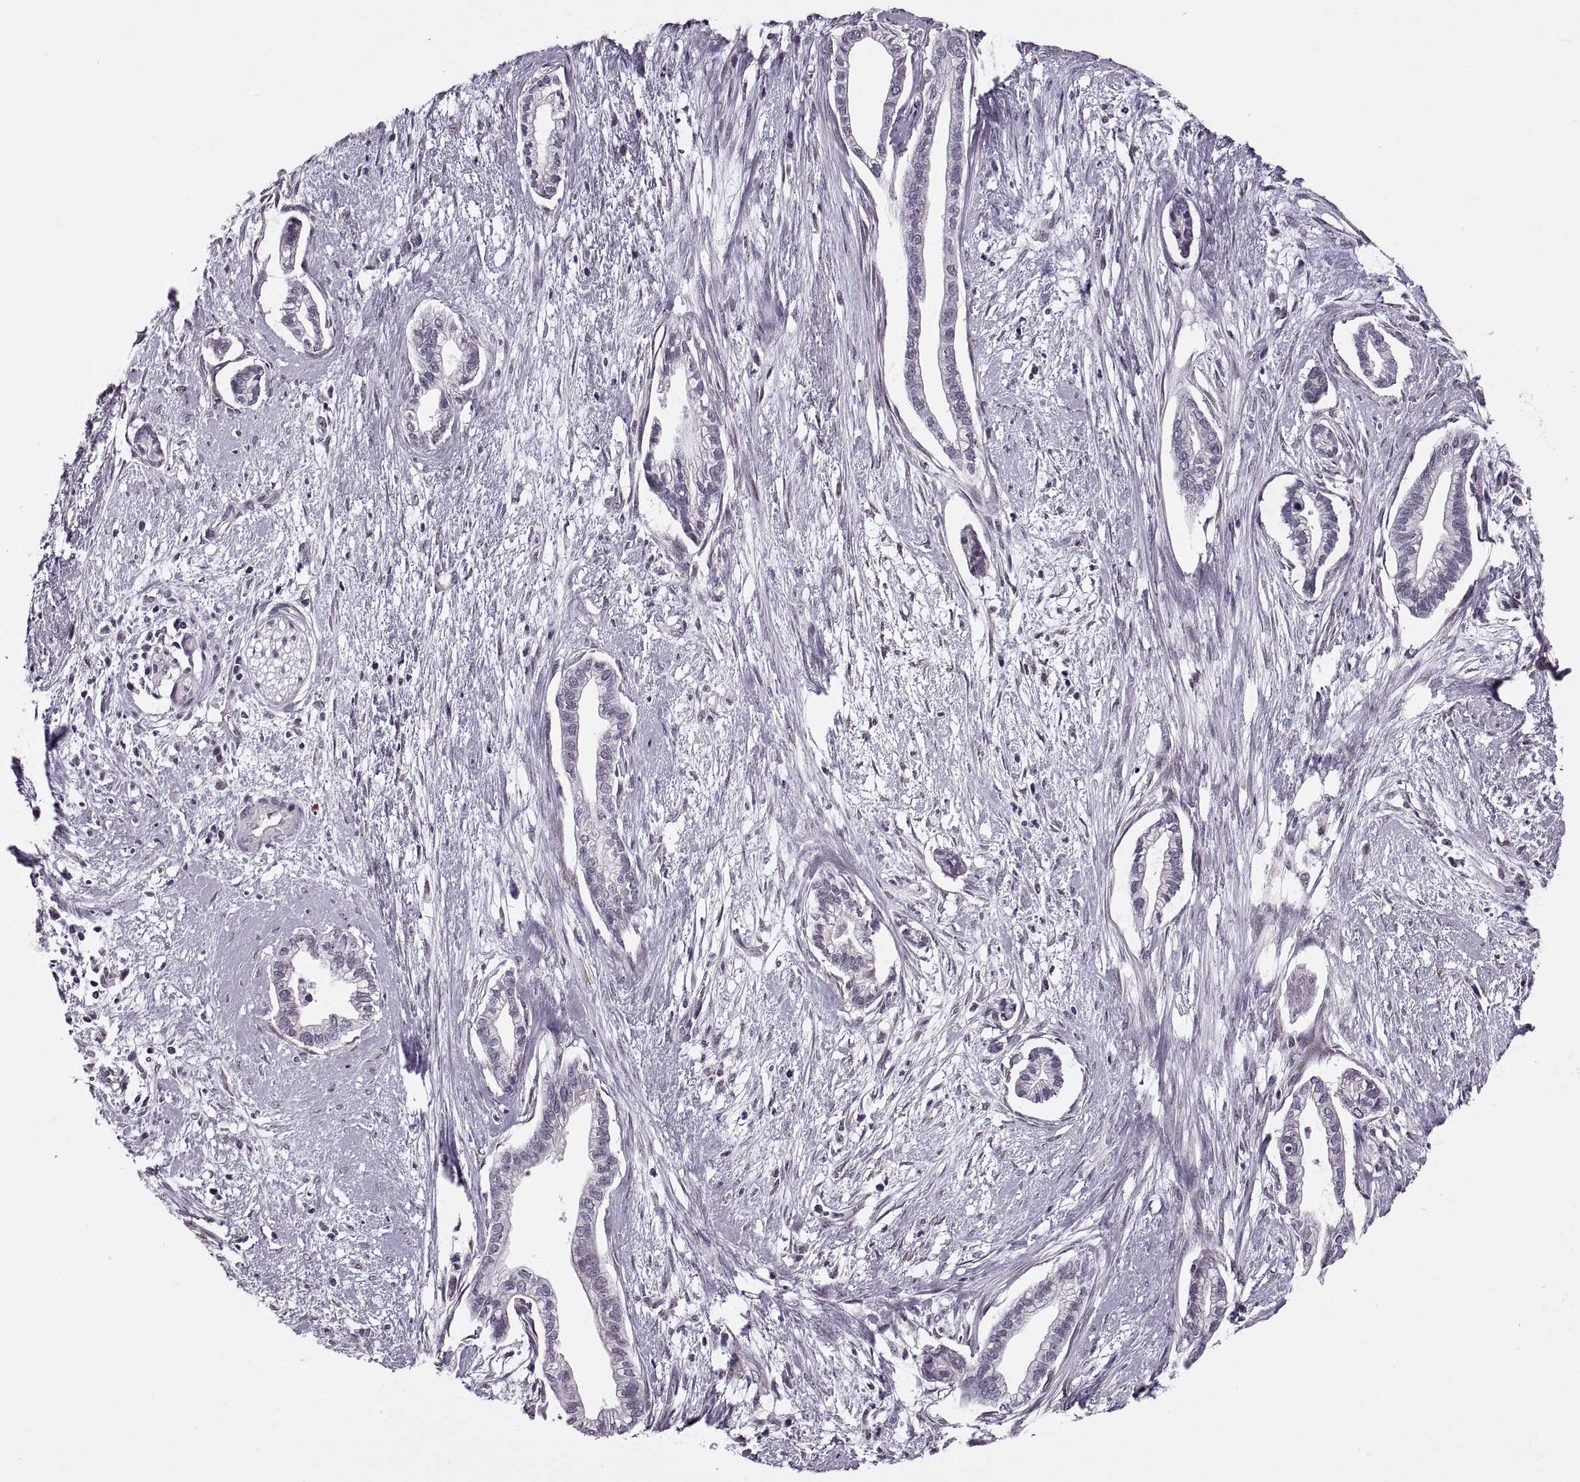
{"staining": {"intensity": "negative", "quantity": "none", "location": "none"}, "tissue": "cervical cancer", "cell_type": "Tumor cells", "image_type": "cancer", "snomed": [{"axis": "morphology", "description": "Adenocarcinoma, NOS"}, {"axis": "topography", "description": "Cervix"}], "caption": "High power microscopy photomicrograph of an IHC image of adenocarcinoma (cervical), revealing no significant positivity in tumor cells.", "gene": "PRSS37", "patient": {"sex": "female", "age": 62}}